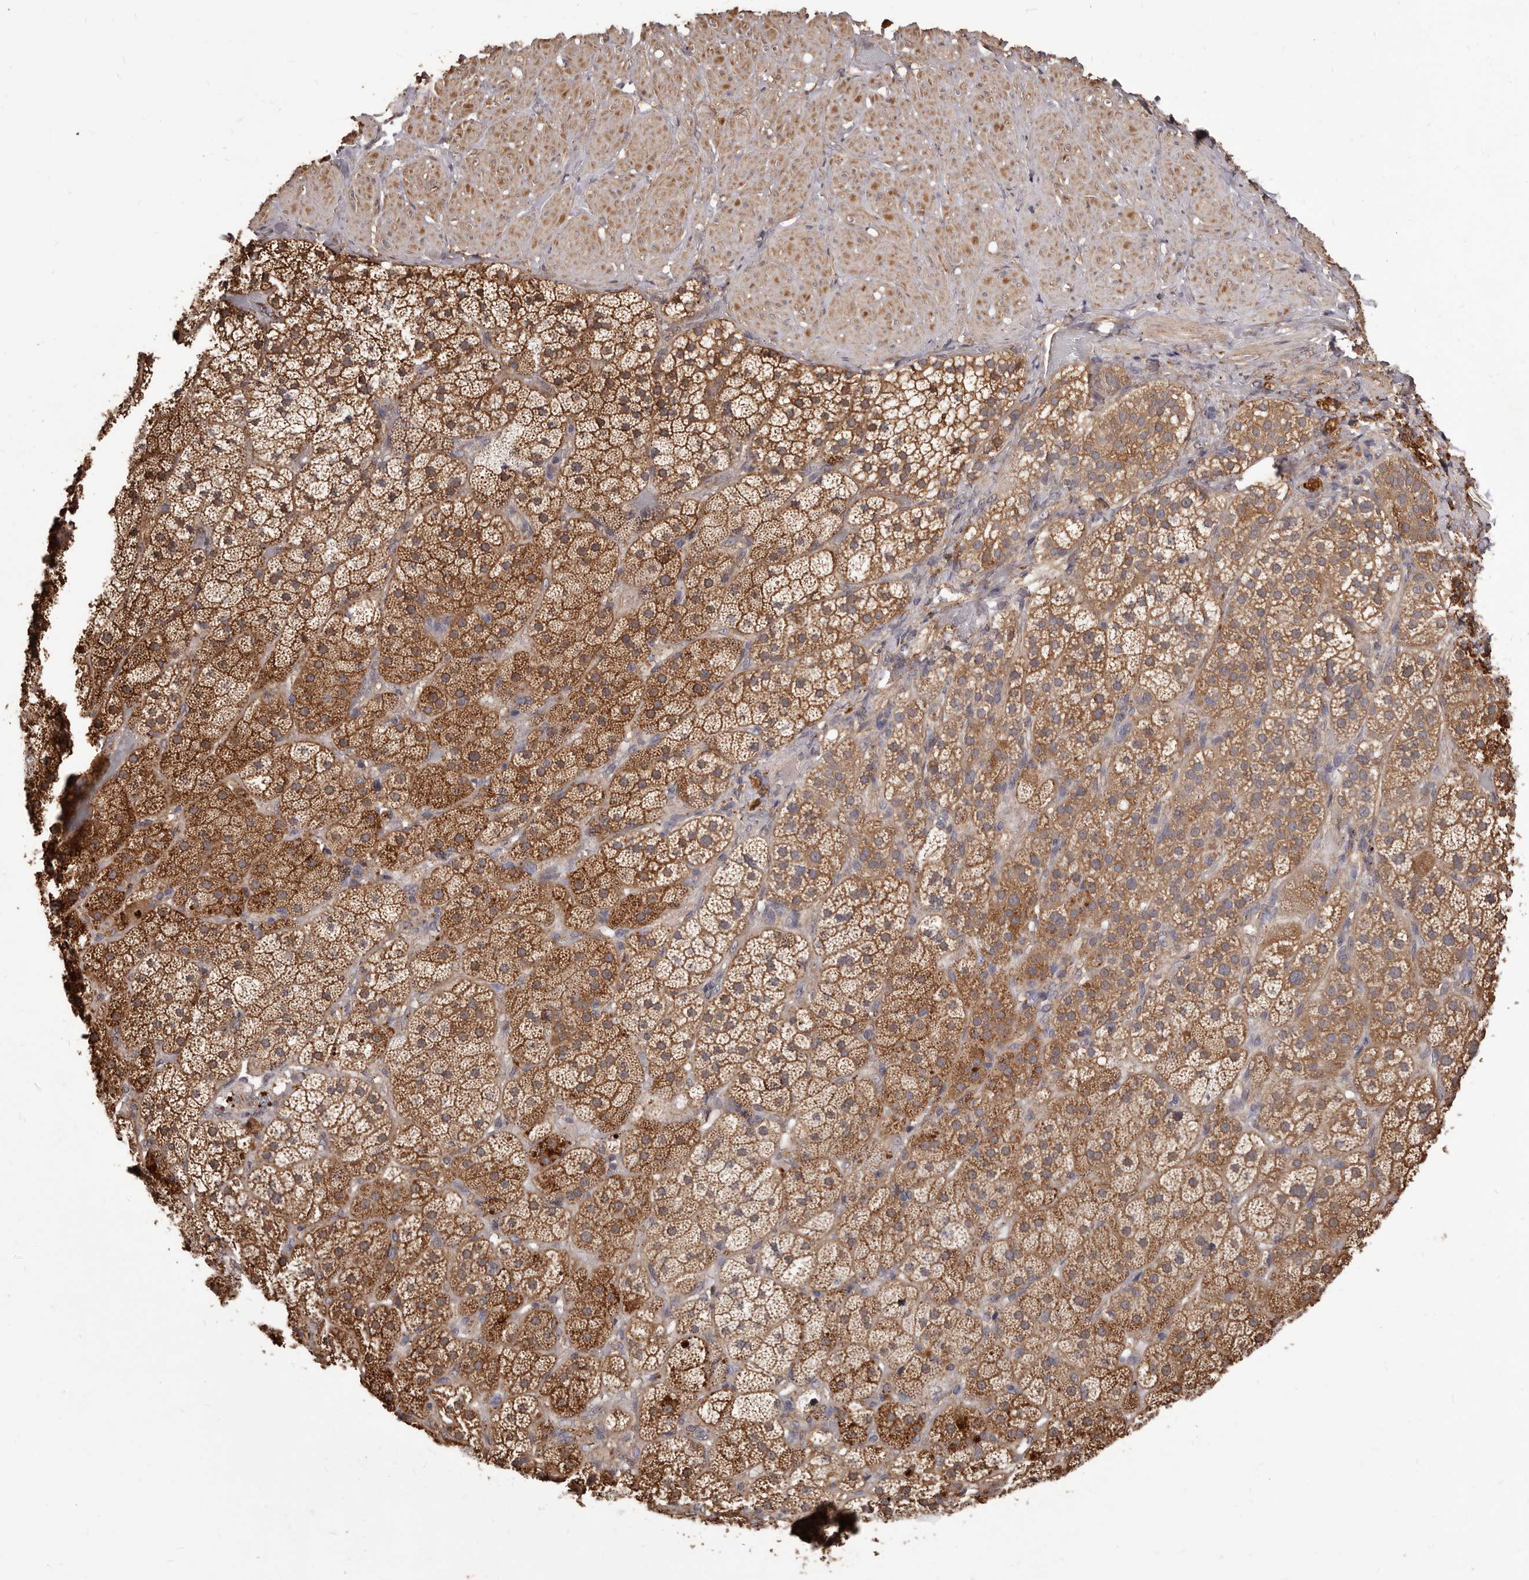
{"staining": {"intensity": "strong", "quantity": "25%-75%", "location": "cytoplasmic/membranous"}, "tissue": "adrenal gland", "cell_type": "Glandular cells", "image_type": "normal", "snomed": [{"axis": "morphology", "description": "Normal tissue, NOS"}, {"axis": "topography", "description": "Adrenal gland"}], "caption": "An image of adrenal gland stained for a protein shows strong cytoplasmic/membranous brown staining in glandular cells. (DAB = brown stain, brightfield microscopy at high magnification).", "gene": "ALPK1", "patient": {"sex": "male", "age": 57}}